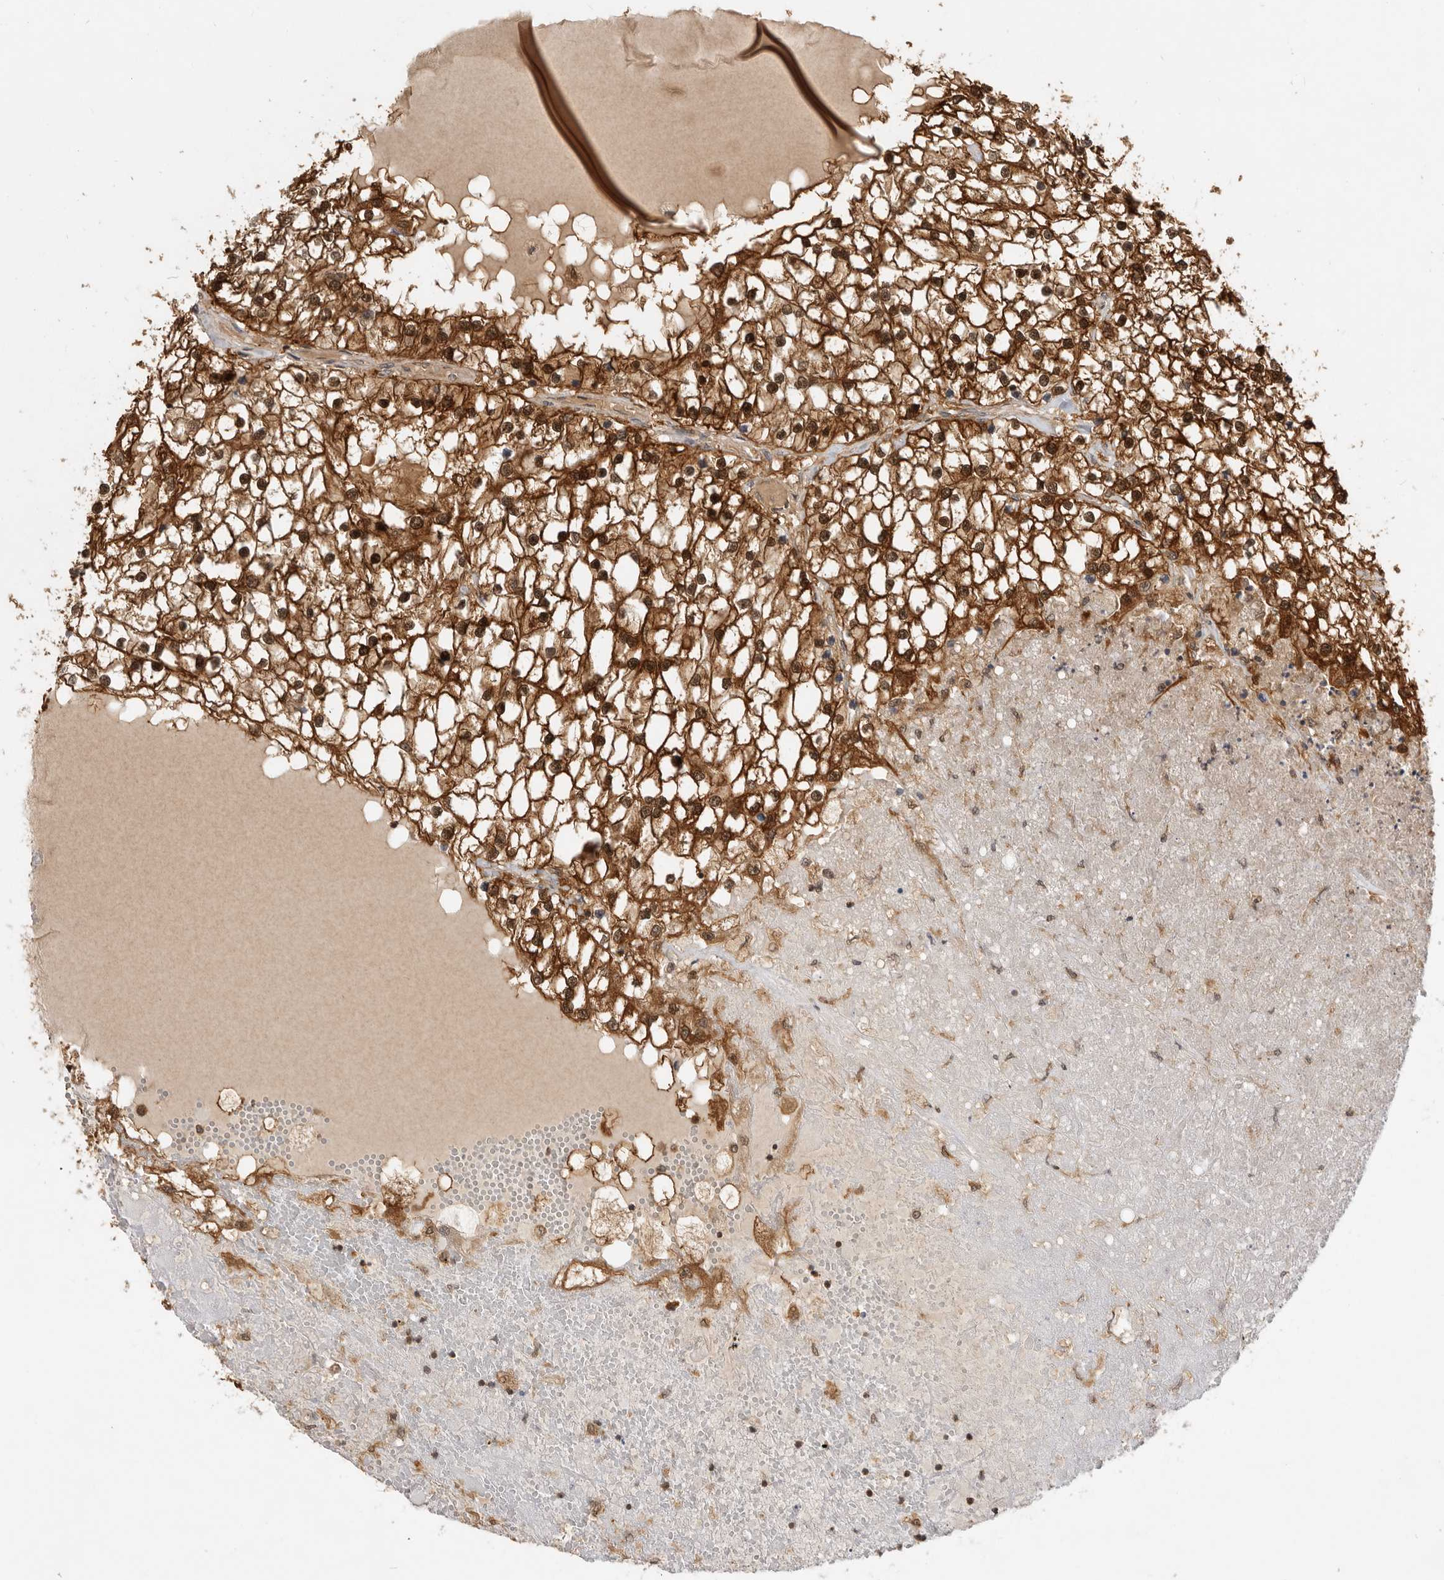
{"staining": {"intensity": "strong", "quantity": ">75%", "location": "cytoplasmic/membranous,nuclear"}, "tissue": "renal cancer", "cell_type": "Tumor cells", "image_type": "cancer", "snomed": [{"axis": "morphology", "description": "Adenocarcinoma, NOS"}, {"axis": "topography", "description": "Kidney"}], "caption": "A high-resolution image shows immunohistochemistry (IHC) staining of renal cancer, which exhibits strong cytoplasmic/membranous and nuclear staining in approximately >75% of tumor cells. The protein of interest is stained brown, and the nuclei are stained in blue (DAB (3,3'-diaminobenzidine) IHC with brightfield microscopy, high magnification).", "gene": "ADPRS", "patient": {"sex": "male", "age": 68}}